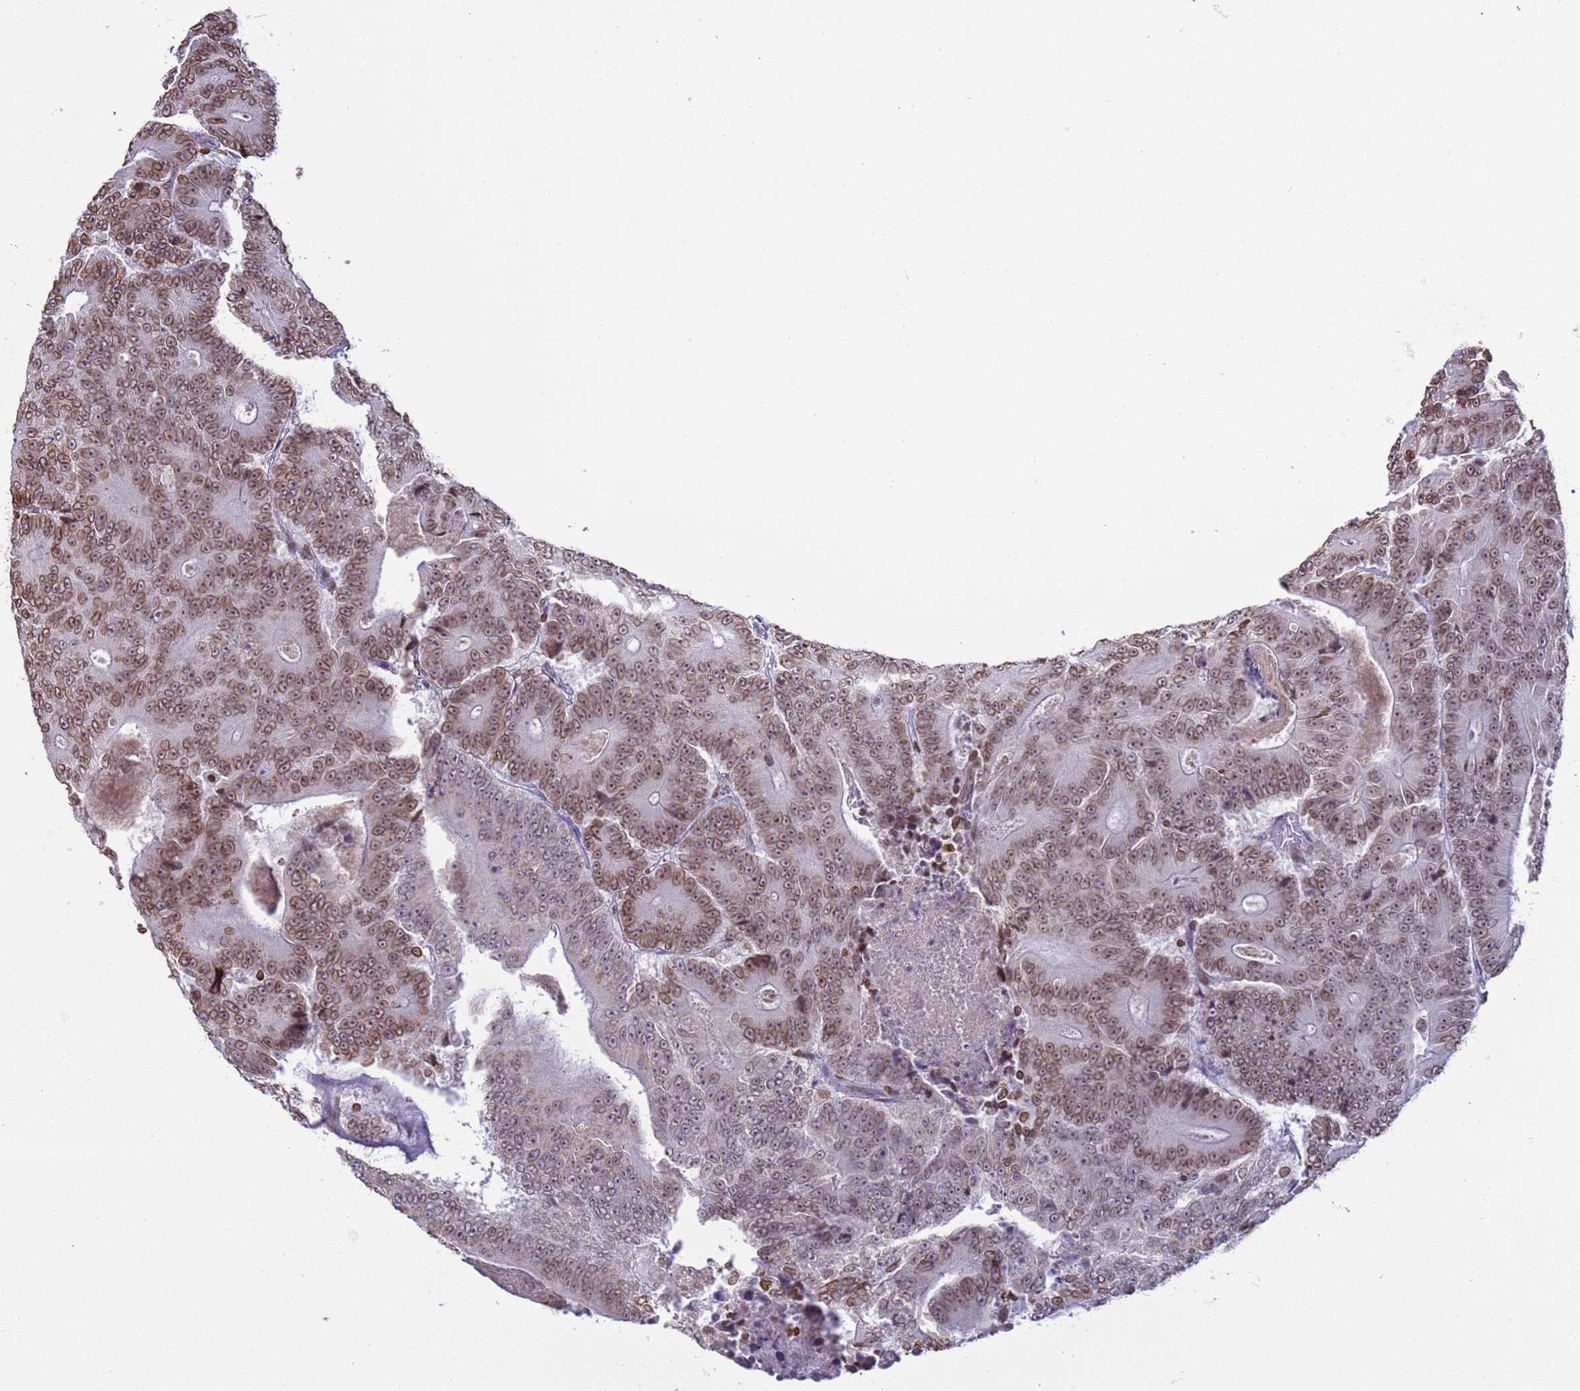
{"staining": {"intensity": "moderate", "quantity": ">75%", "location": "cytoplasmic/membranous,nuclear"}, "tissue": "colorectal cancer", "cell_type": "Tumor cells", "image_type": "cancer", "snomed": [{"axis": "morphology", "description": "Adenocarcinoma, NOS"}, {"axis": "topography", "description": "Colon"}], "caption": "Immunohistochemical staining of adenocarcinoma (colorectal) shows moderate cytoplasmic/membranous and nuclear protein expression in approximately >75% of tumor cells. The protein of interest is shown in brown color, while the nuclei are stained blue.", "gene": "DHX37", "patient": {"sex": "male", "age": 83}}